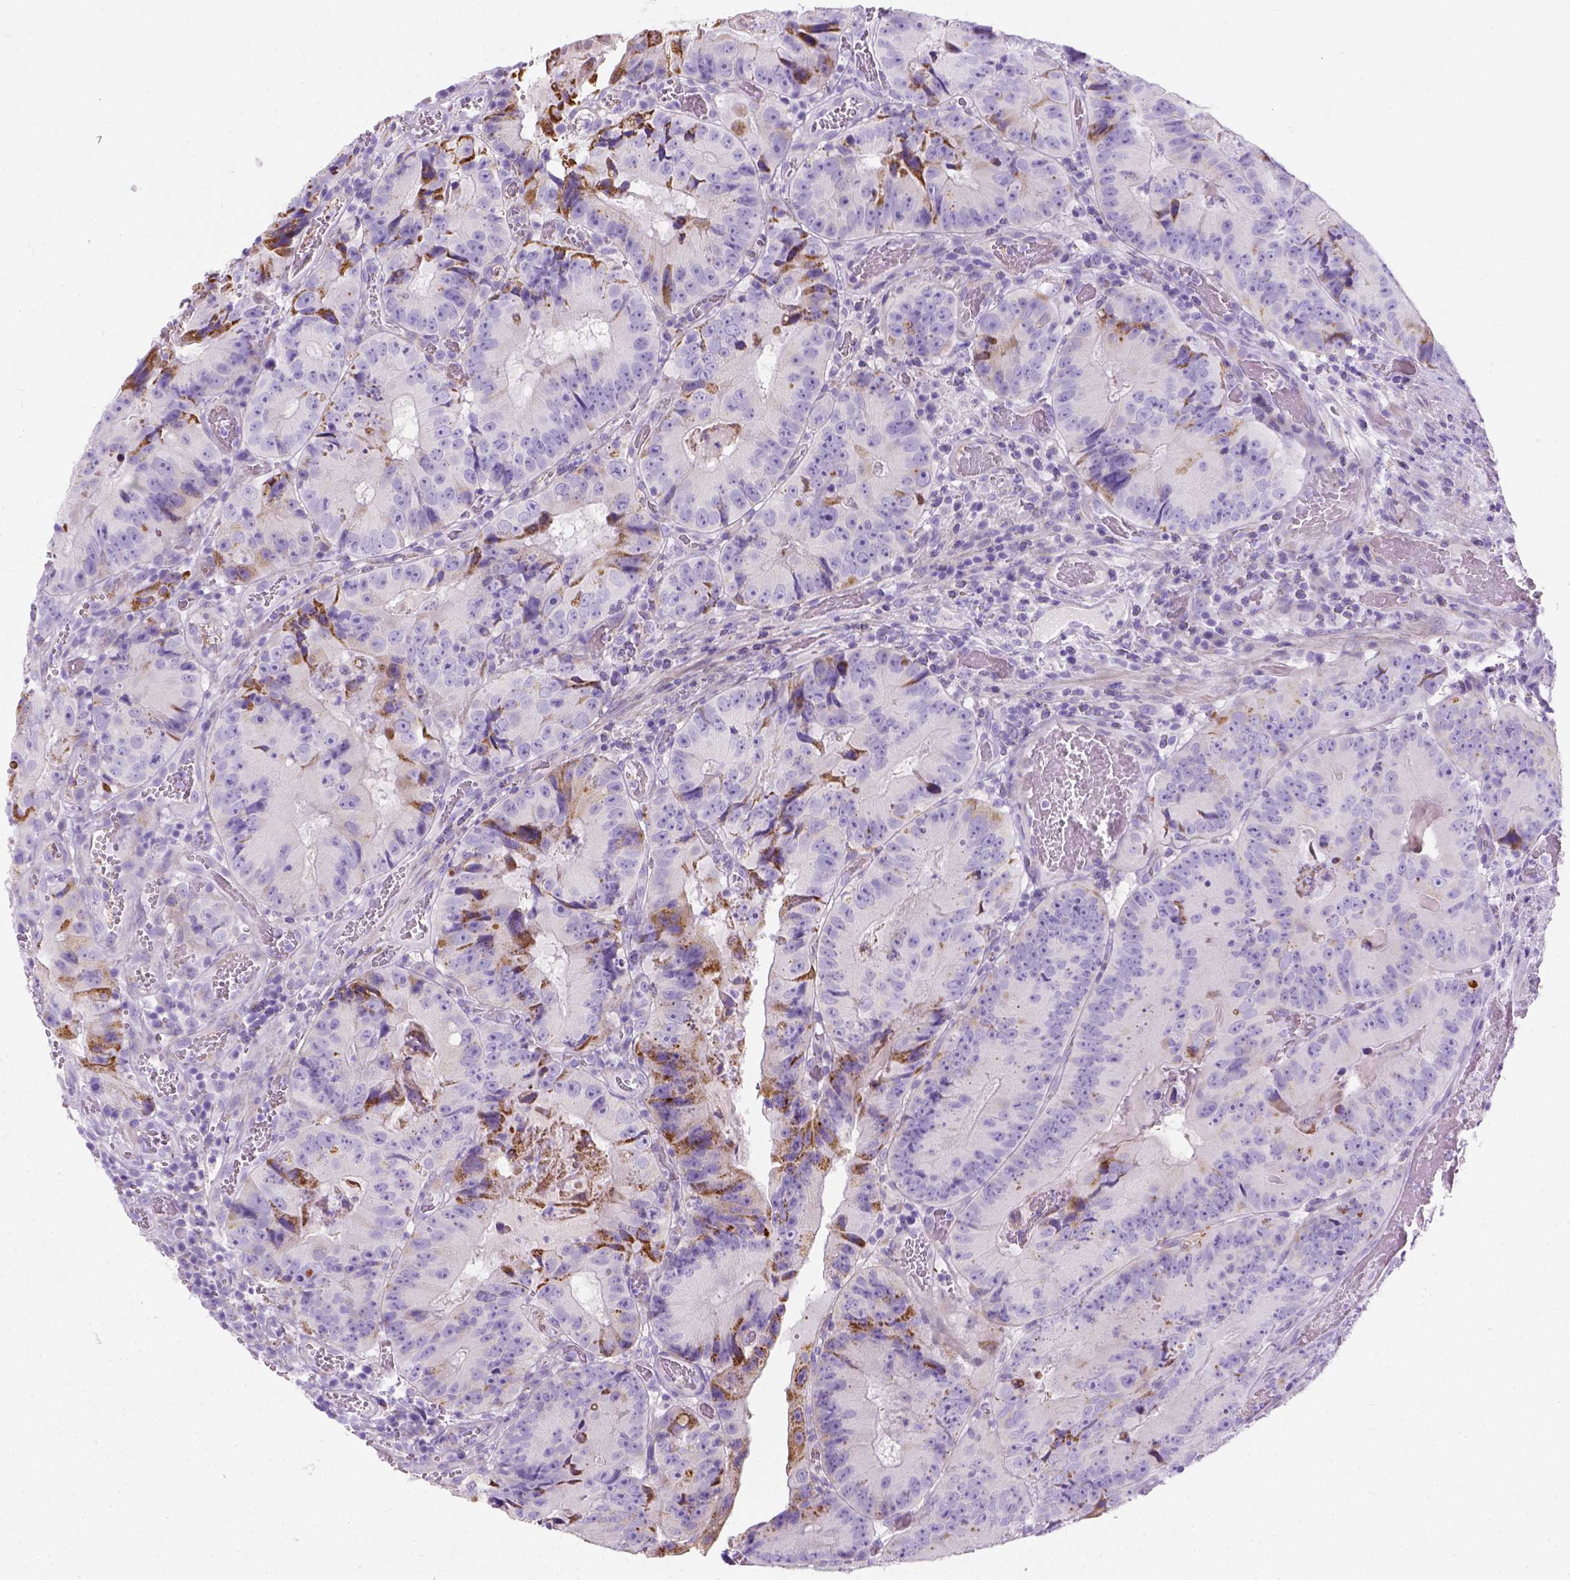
{"staining": {"intensity": "moderate", "quantity": "25%-75%", "location": "cytoplasmic/membranous"}, "tissue": "colorectal cancer", "cell_type": "Tumor cells", "image_type": "cancer", "snomed": [{"axis": "morphology", "description": "Adenocarcinoma, NOS"}, {"axis": "topography", "description": "Colon"}], "caption": "The immunohistochemical stain labels moderate cytoplasmic/membranous positivity in tumor cells of adenocarcinoma (colorectal) tissue.", "gene": "MYH15", "patient": {"sex": "female", "age": 86}}